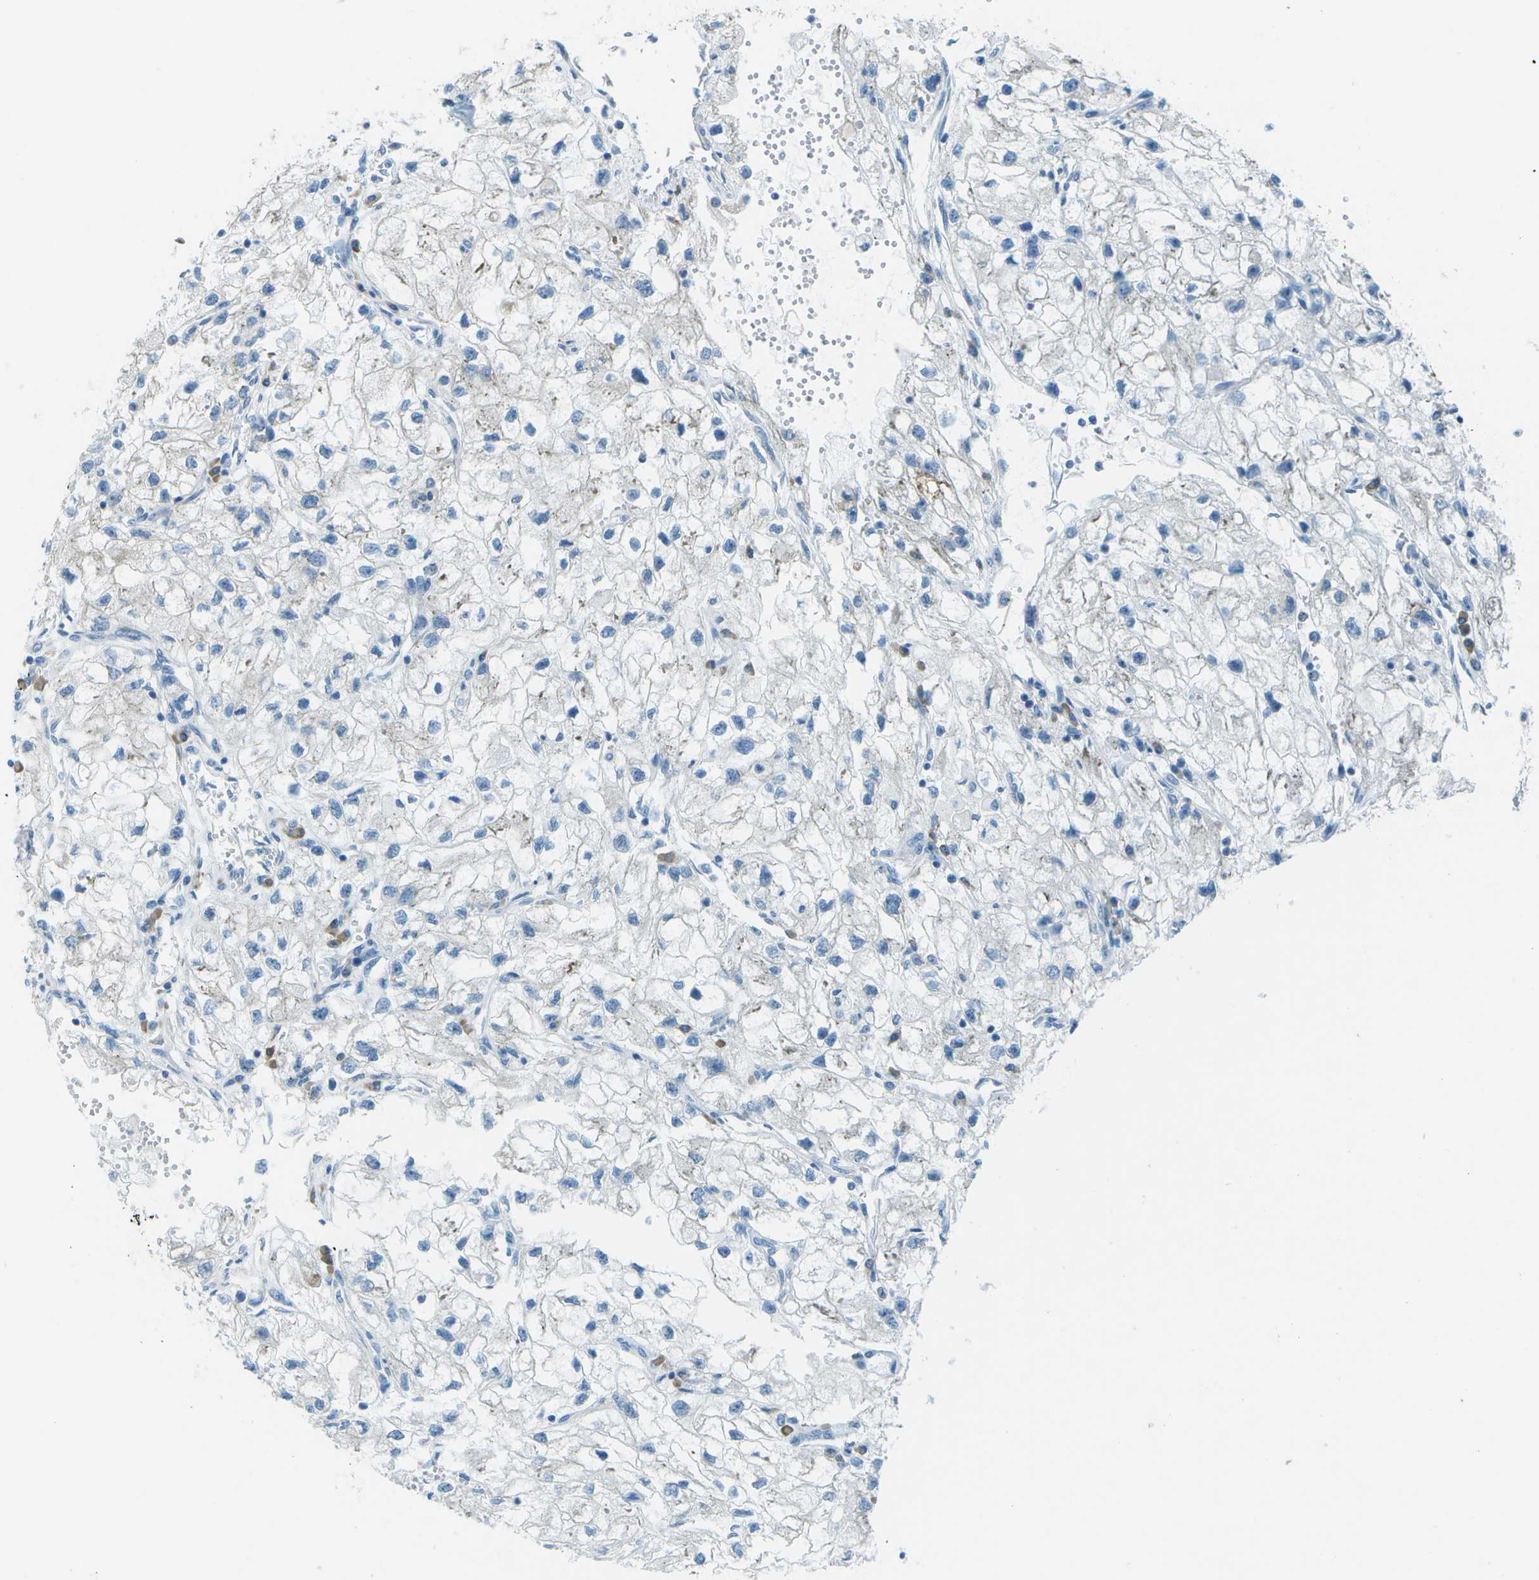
{"staining": {"intensity": "negative", "quantity": "none", "location": "none"}, "tissue": "renal cancer", "cell_type": "Tumor cells", "image_type": "cancer", "snomed": [{"axis": "morphology", "description": "Adenocarcinoma, NOS"}, {"axis": "topography", "description": "Kidney"}], "caption": "Immunohistochemistry micrograph of neoplastic tissue: human renal cancer stained with DAB (3,3'-diaminobenzidine) shows no significant protein positivity in tumor cells.", "gene": "KCTD3", "patient": {"sex": "female", "age": 70}}